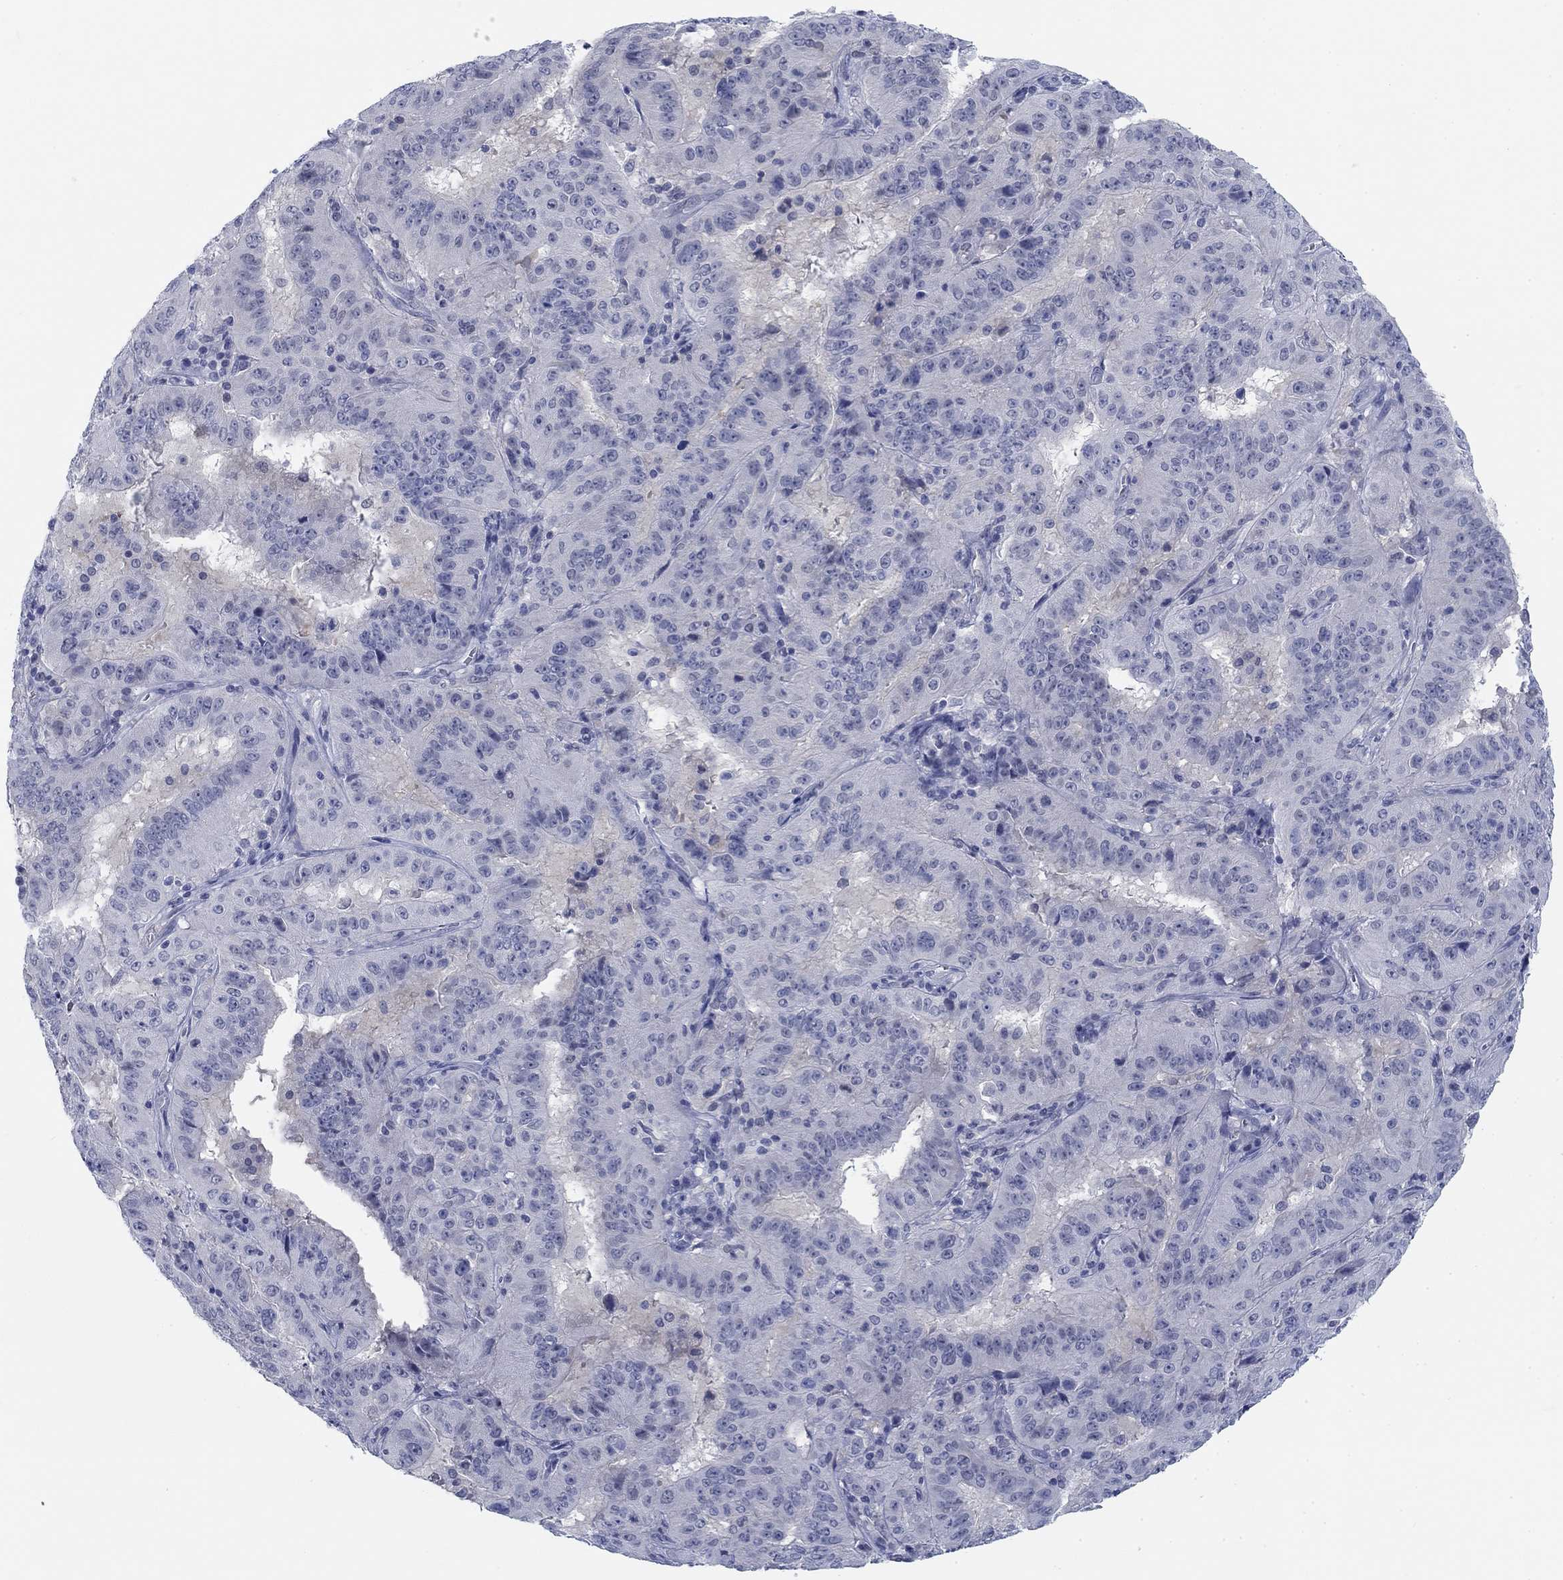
{"staining": {"intensity": "negative", "quantity": "none", "location": "none"}, "tissue": "pancreatic cancer", "cell_type": "Tumor cells", "image_type": "cancer", "snomed": [{"axis": "morphology", "description": "Adenocarcinoma, NOS"}, {"axis": "topography", "description": "Pancreas"}], "caption": "High magnification brightfield microscopy of pancreatic cancer (adenocarcinoma) stained with DAB (3,3'-diaminobenzidine) (brown) and counterstained with hematoxylin (blue): tumor cells show no significant expression.", "gene": "DNAL1", "patient": {"sex": "male", "age": 63}}